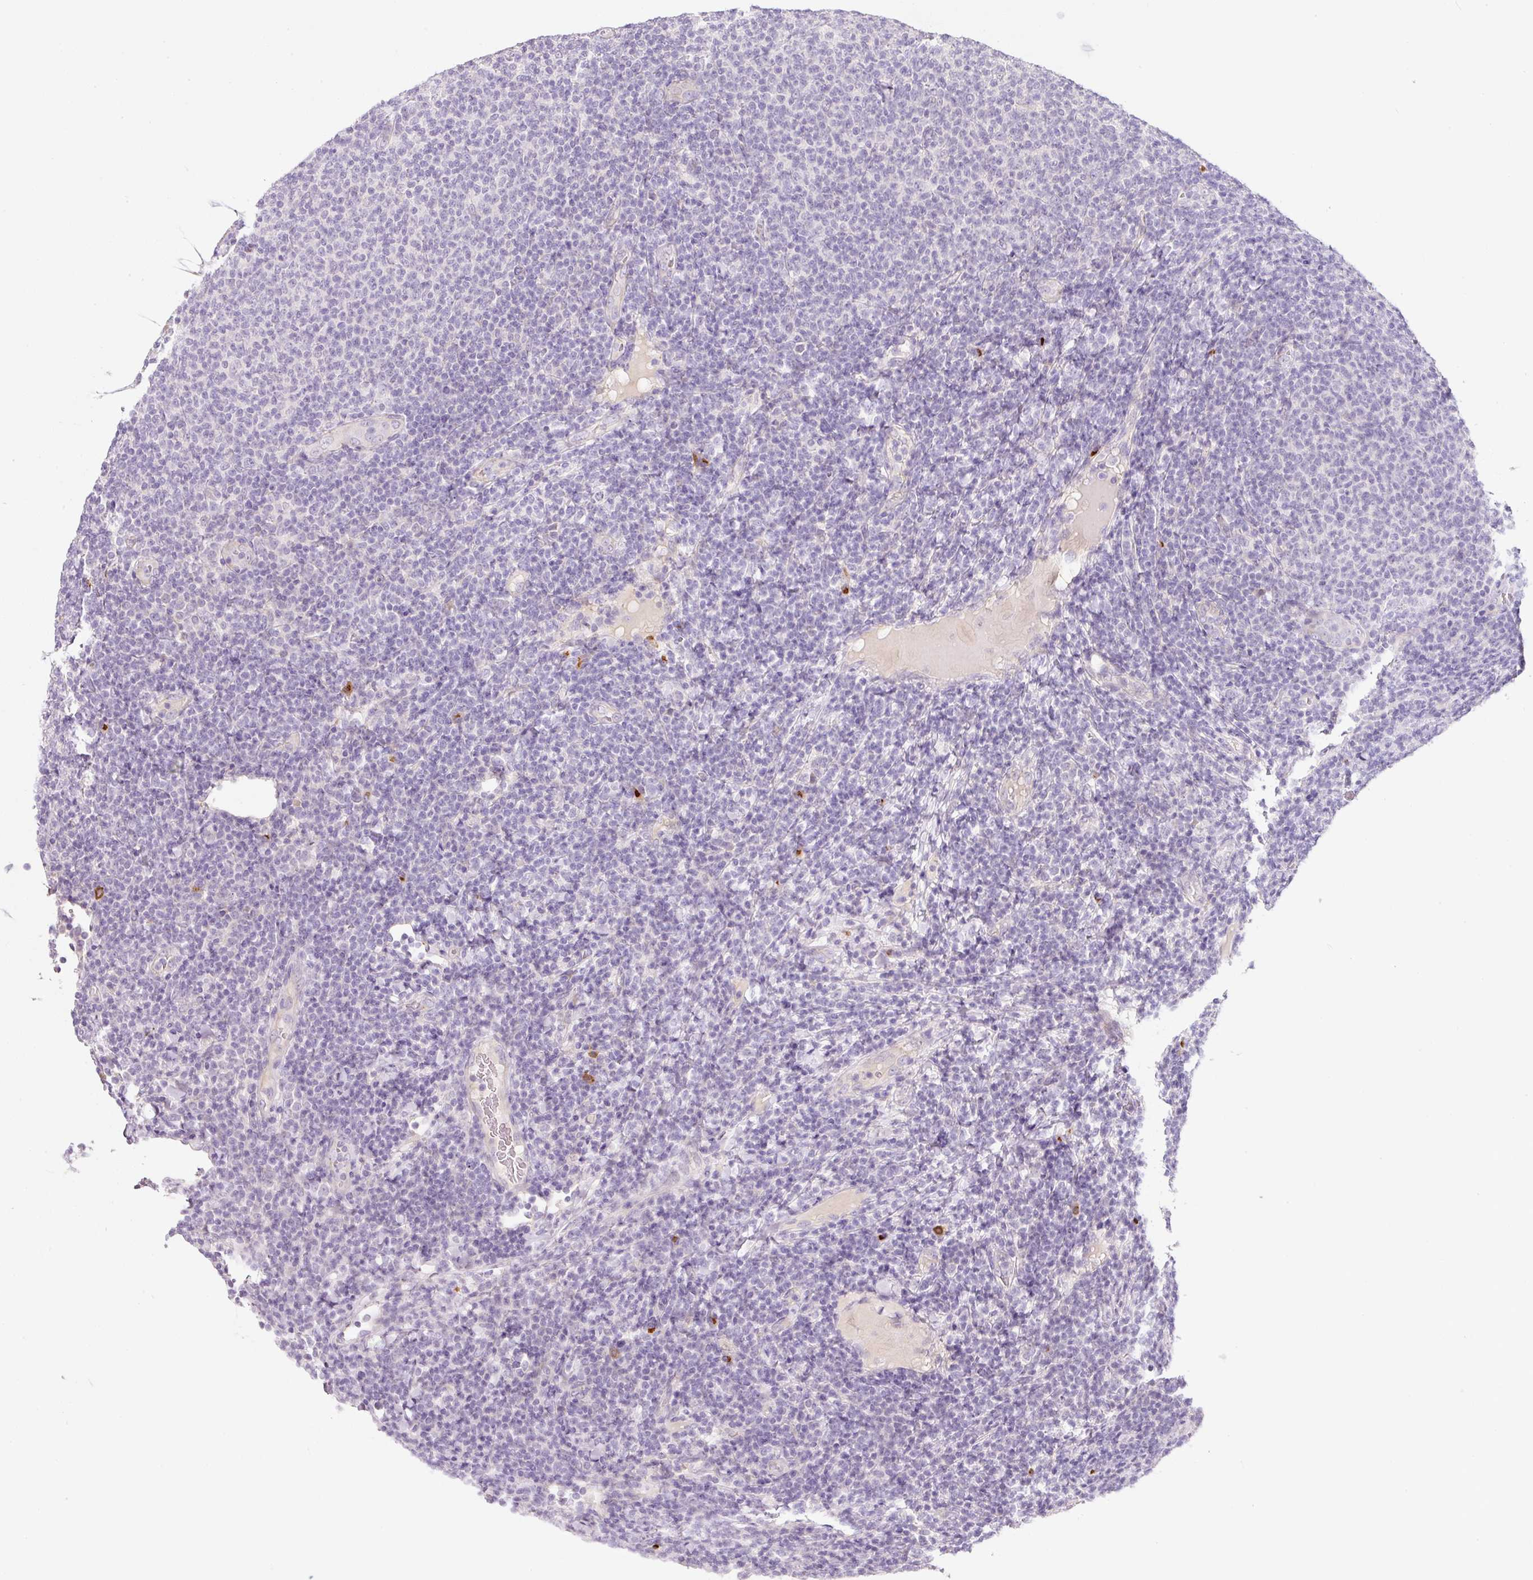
{"staining": {"intensity": "negative", "quantity": "none", "location": "none"}, "tissue": "lymphoma", "cell_type": "Tumor cells", "image_type": "cancer", "snomed": [{"axis": "morphology", "description": "Malignant lymphoma, non-Hodgkin's type, Low grade"}, {"axis": "topography", "description": "Lymph node"}], "caption": "An image of malignant lymphoma, non-Hodgkin's type (low-grade) stained for a protein shows no brown staining in tumor cells. (Brightfield microscopy of DAB immunohistochemistry (IHC) at high magnification).", "gene": "NBPF11", "patient": {"sex": "male", "age": 66}}